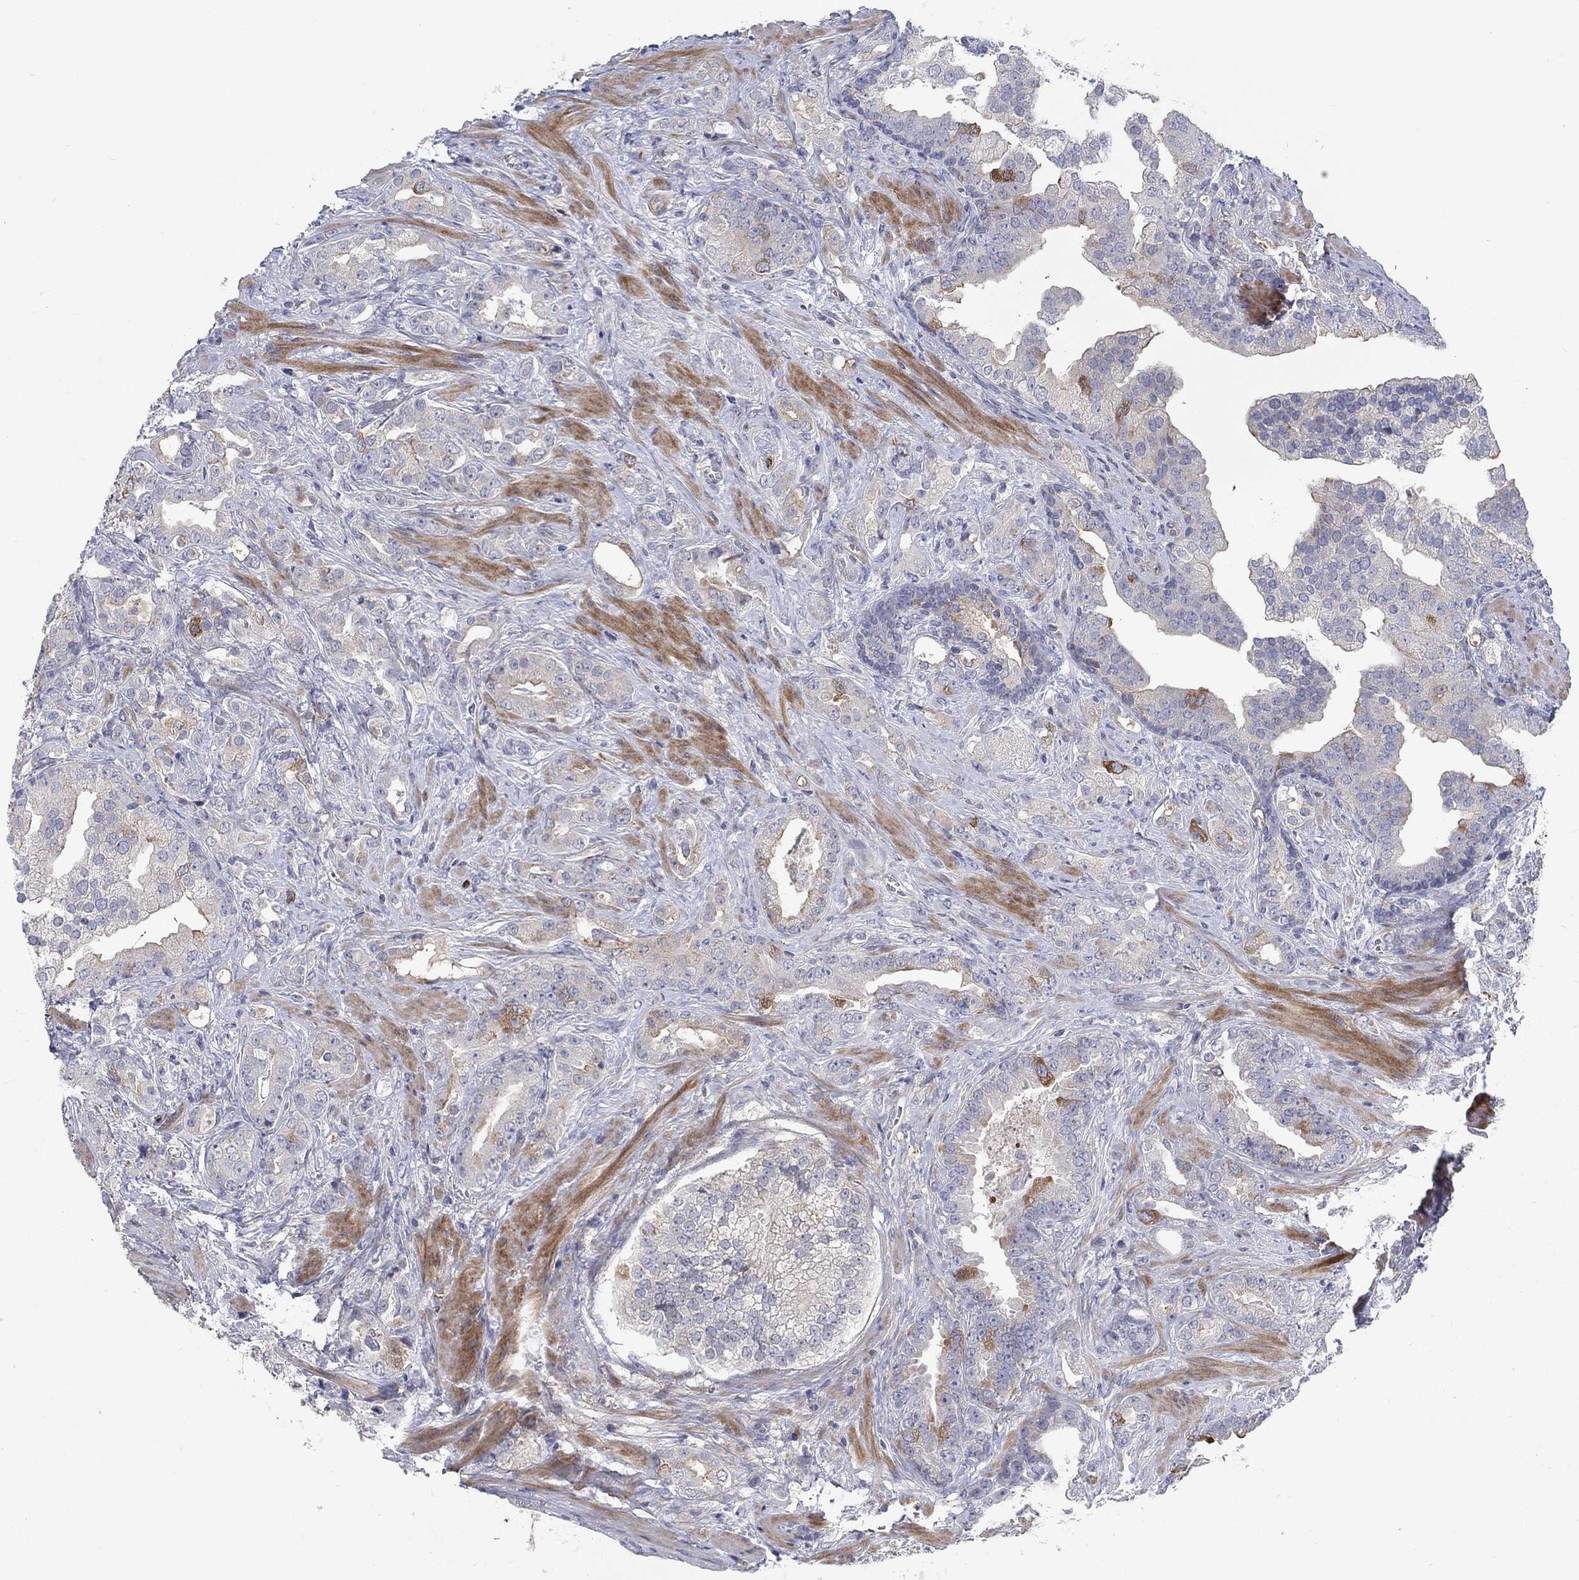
{"staining": {"intensity": "moderate", "quantity": "<25%", "location": "cytoplasmic/membranous"}, "tissue": "prostate cancer", "cell_type": "Tumor cells", "image_type": "cancer", "snomed": [{"axis": "morphology", "description": "Adenocarcinoma, NOS"}, {"axis": "topography", "description": "Prostate"}], "caption": "IHC (DAB) staining of prostate adenocarcinoma exhibits moderate cytoplasmic/membranous protein staining in approximately <25% of tumor cells.", "gene": "KIF15", "patient": {"sex": "male", "age": 57}}